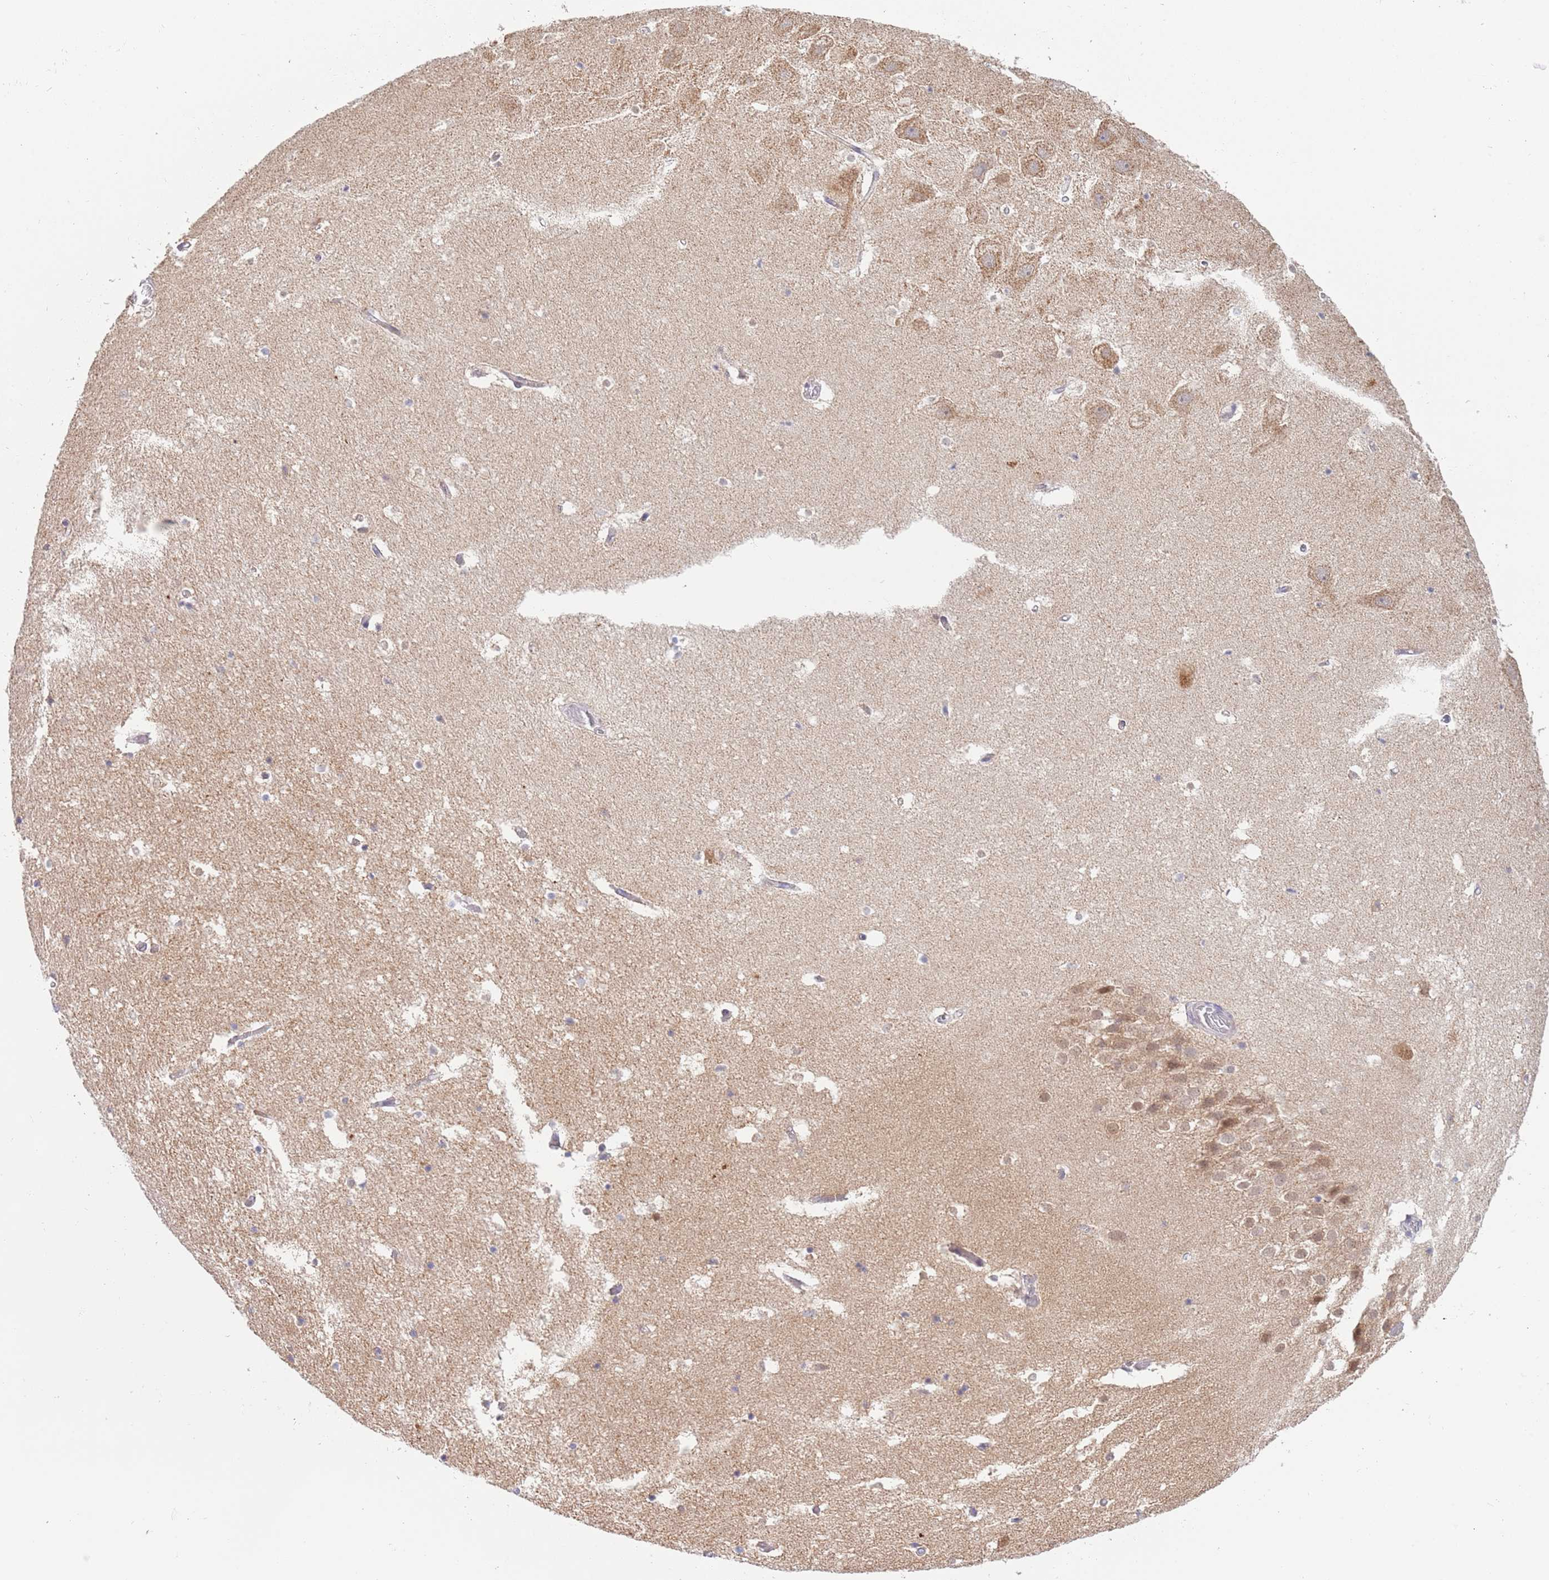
{"staining": {"intensity": "negative", "quantity": "none", "location": "none"}, "tissue": "hippocampus", "cell_type": "Glial cells", "image_type": "normal", "snomed": [{"axis": "morphology", "description": "Normal tissue, NOS"}, {"axis": "topography", "description": "Hippocampus"}], "caption": "The photomicrograph shows no significant expression in glial cells of hippocampus. (Brightfield microscopy of DAB immunohistochemistry at high magnification).", "gene": "TIMM13", "patient": {"sex": "female", "age": 52}}